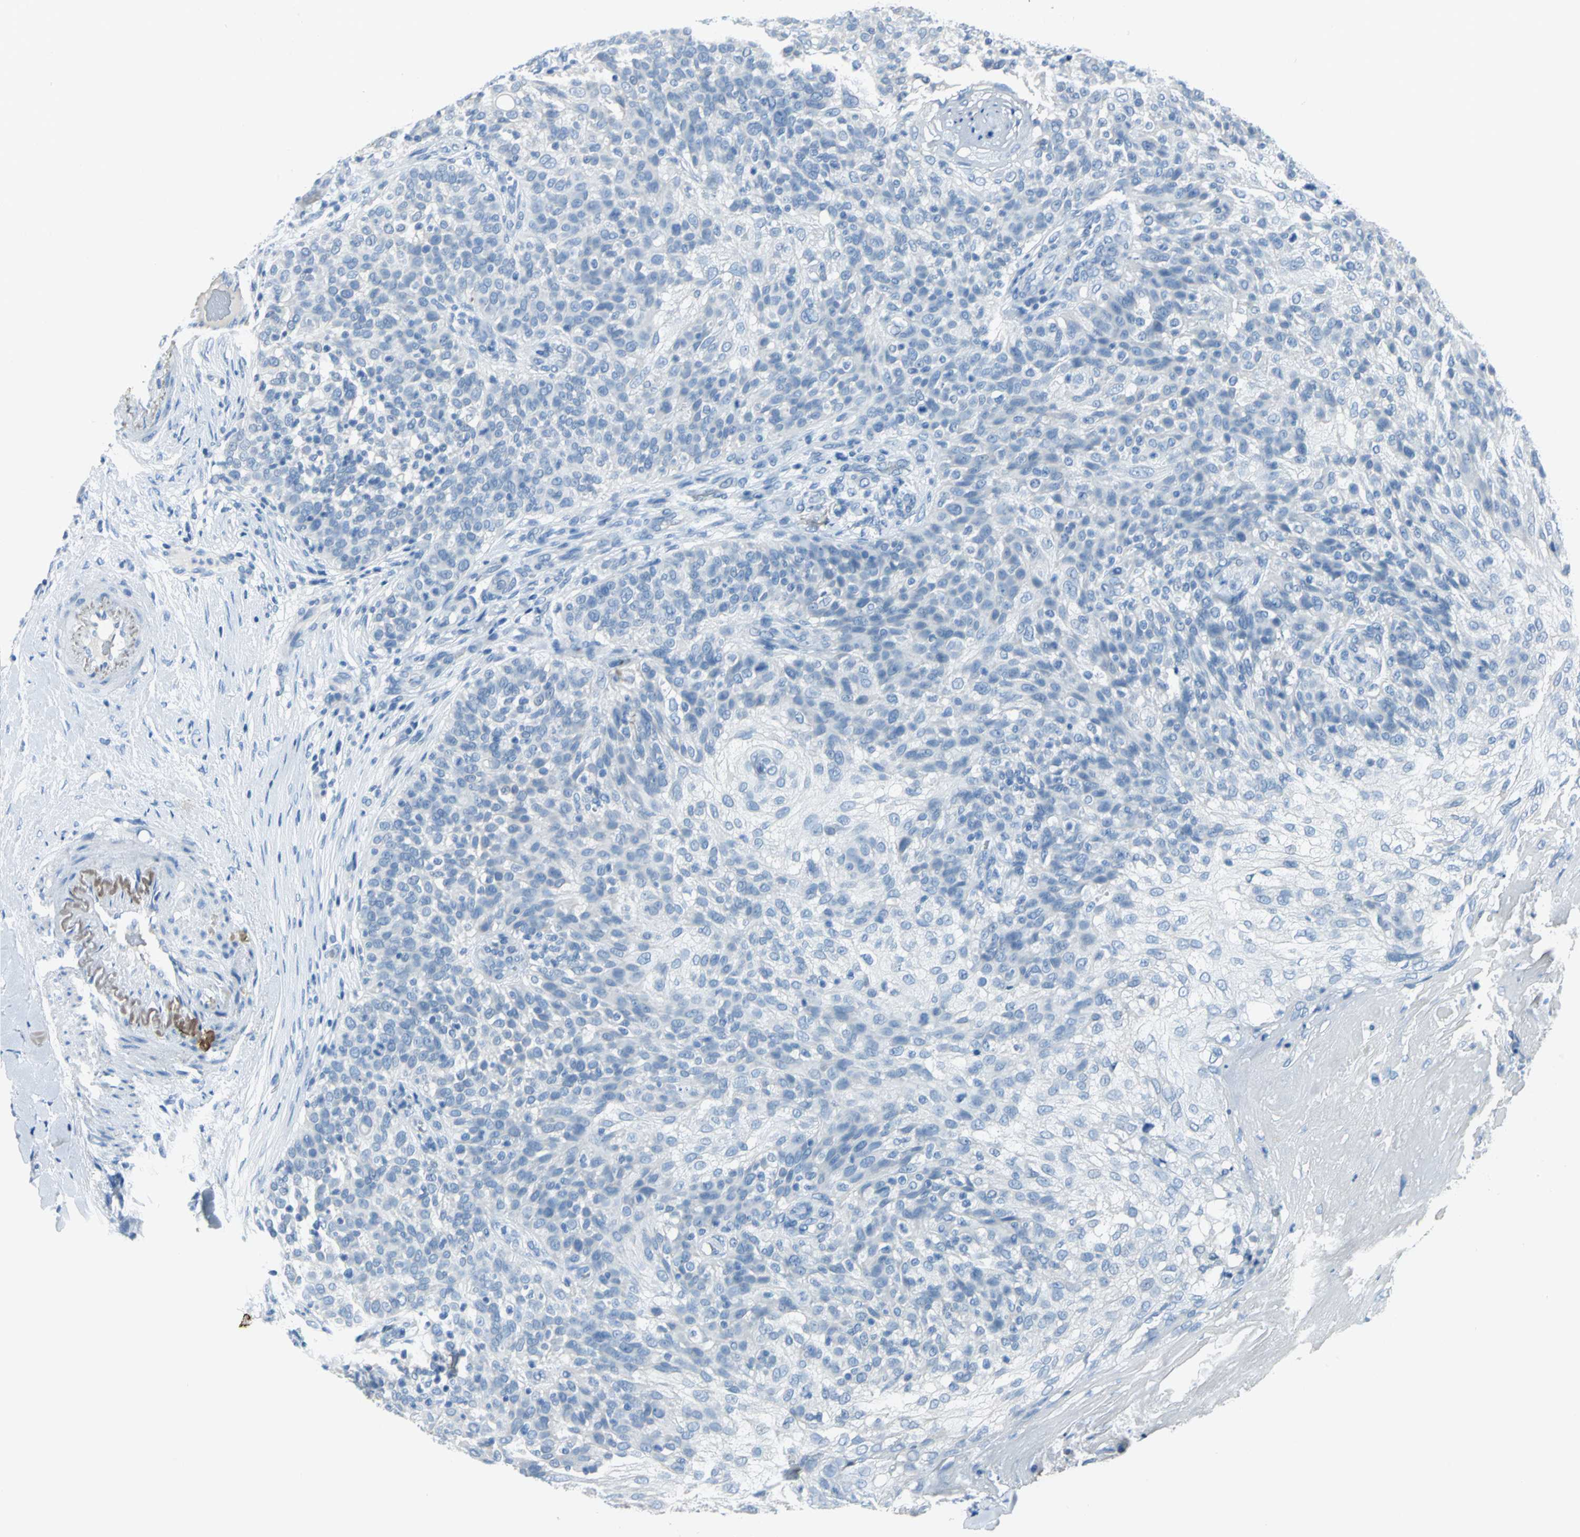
{"staining": {"intensity": "negative", "quantity": "none", "location": "none"}, "tissue": "skin cancer", "cell_type": "Tumor cells", "image_type": "cancer", "snomed": [{"axis": "morphology", "description": "Normal tissue, NOS"}, {"axis": "morphology", "description": "Squamous cell carcinoma, NOS"}, {"axis": "topography", "description": "Skin"}], "caption": "Skin squamous cell carcinoma was stained to show a protein in brown. There is no significant expression in tumor cells.", "gene": "PKLR", "patient": {"sex": "female", "age": 83}}